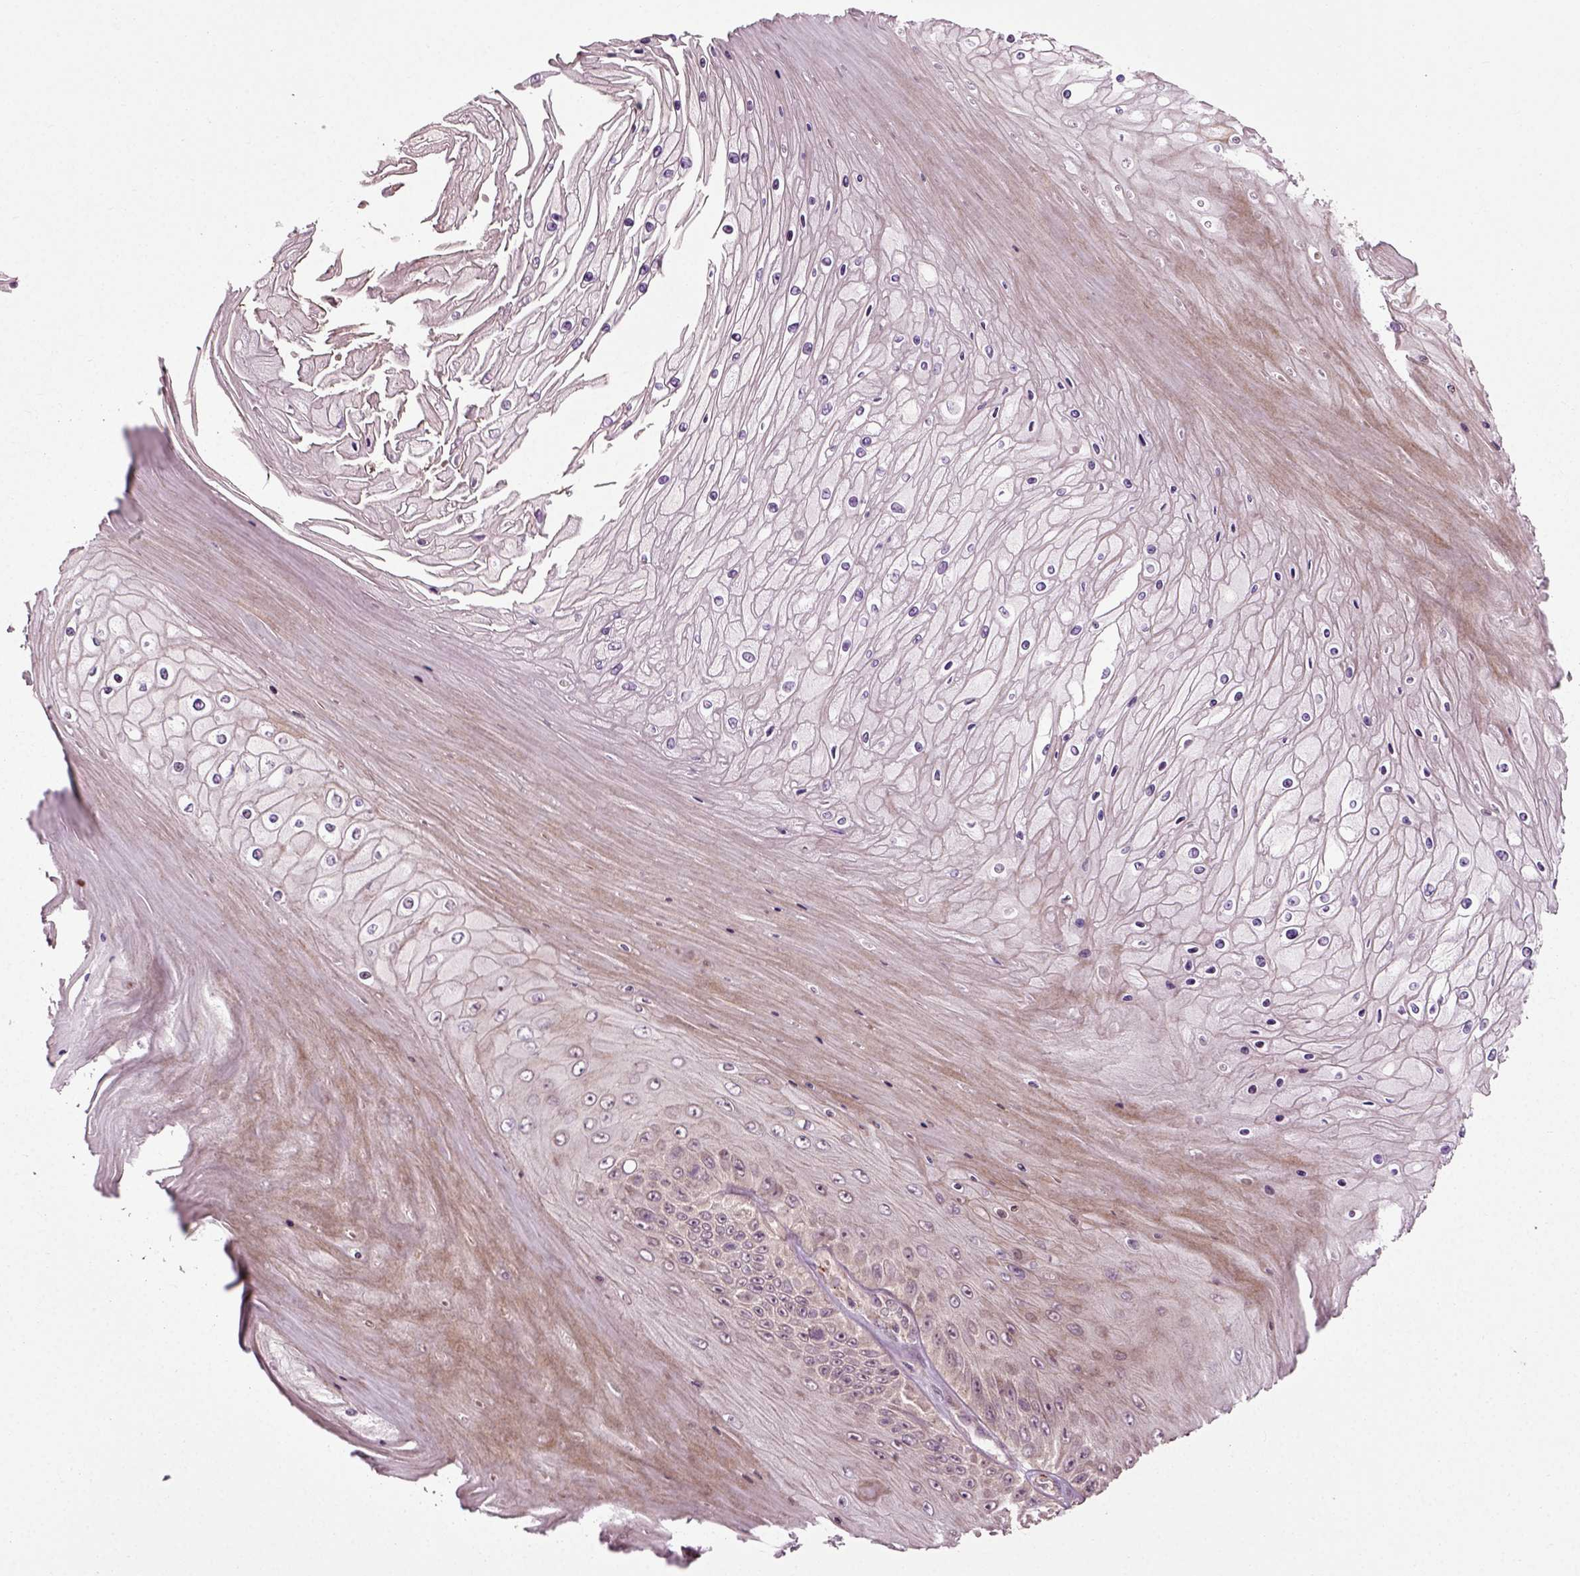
{"staining": {"intensity": "weak", "quantity": "25%-75%", "location": "cytoplasmic/membranous"}, "tissue": "skin cancer", "cell_type": "Tumor cells", "image_type": "cancer", "snomed": [{"axis": "morphology", "description": "Squamous cell carcinoma, NOS"}, {"axis": "topography", "description": "Skin"}], "caption": "IHC micrograph of skin cancer stained for a protein (brown), which shows low levels of weak cytoplasmic/membranous positivity in approximately 25%-75% of tumor cells.", "gene": "PLCD3", "patient": {"sex": "male", "age": 62}}